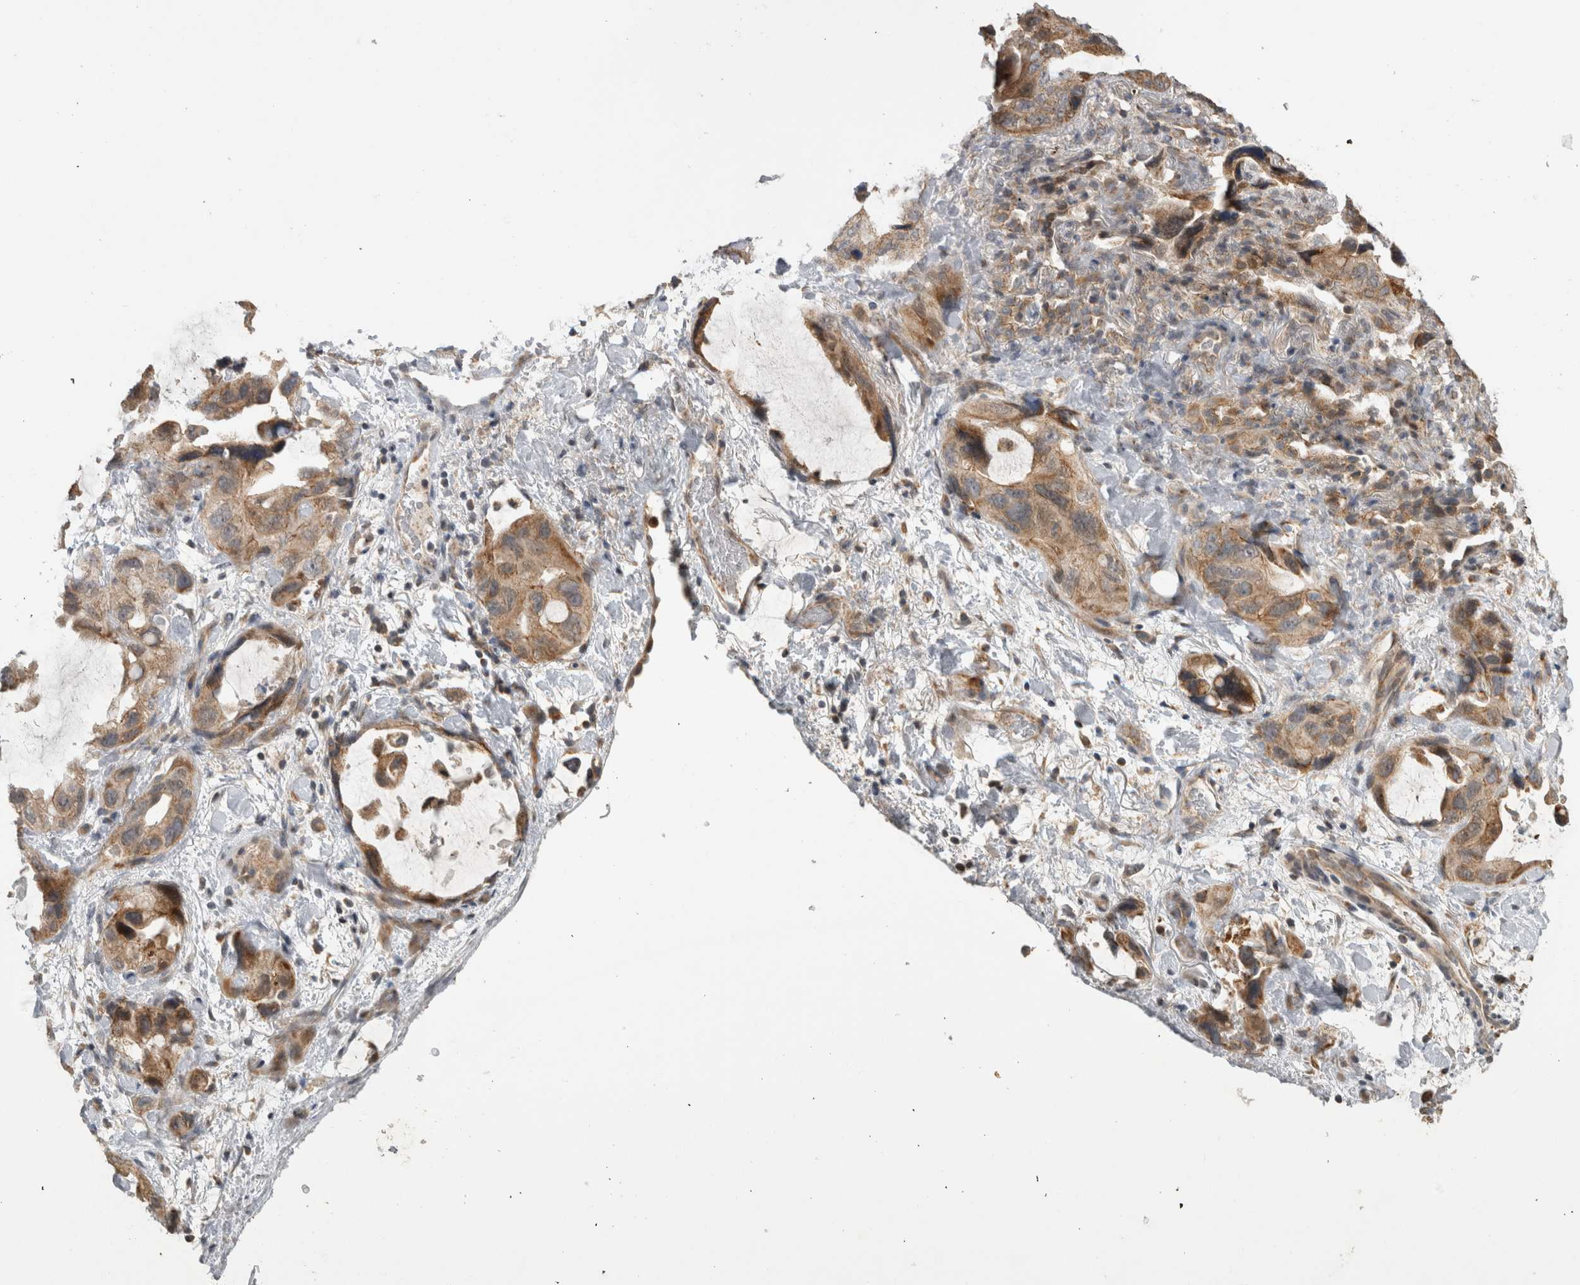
{"staining": {"intensity": "weak", "quantity": "25%-75%", "location": "cytoplasmic/membranous"}, "tissue": "lung cancer", "cell_type": "Tumor cells", "image_type": "cancer", "snomed": [{"axis": "morphology", "description": "Squamous cell carcinoma, NOS"}, {"axis": "topography", "description": "Lung"}], "caption": "Tumor cells show weak cytoplasmic/membranous staining in approximately 25%-75% of cells in squamous cell carcinoma (lung).", "gene": "KCNIP1", "patient": {"sex": "female", "age": 73}}